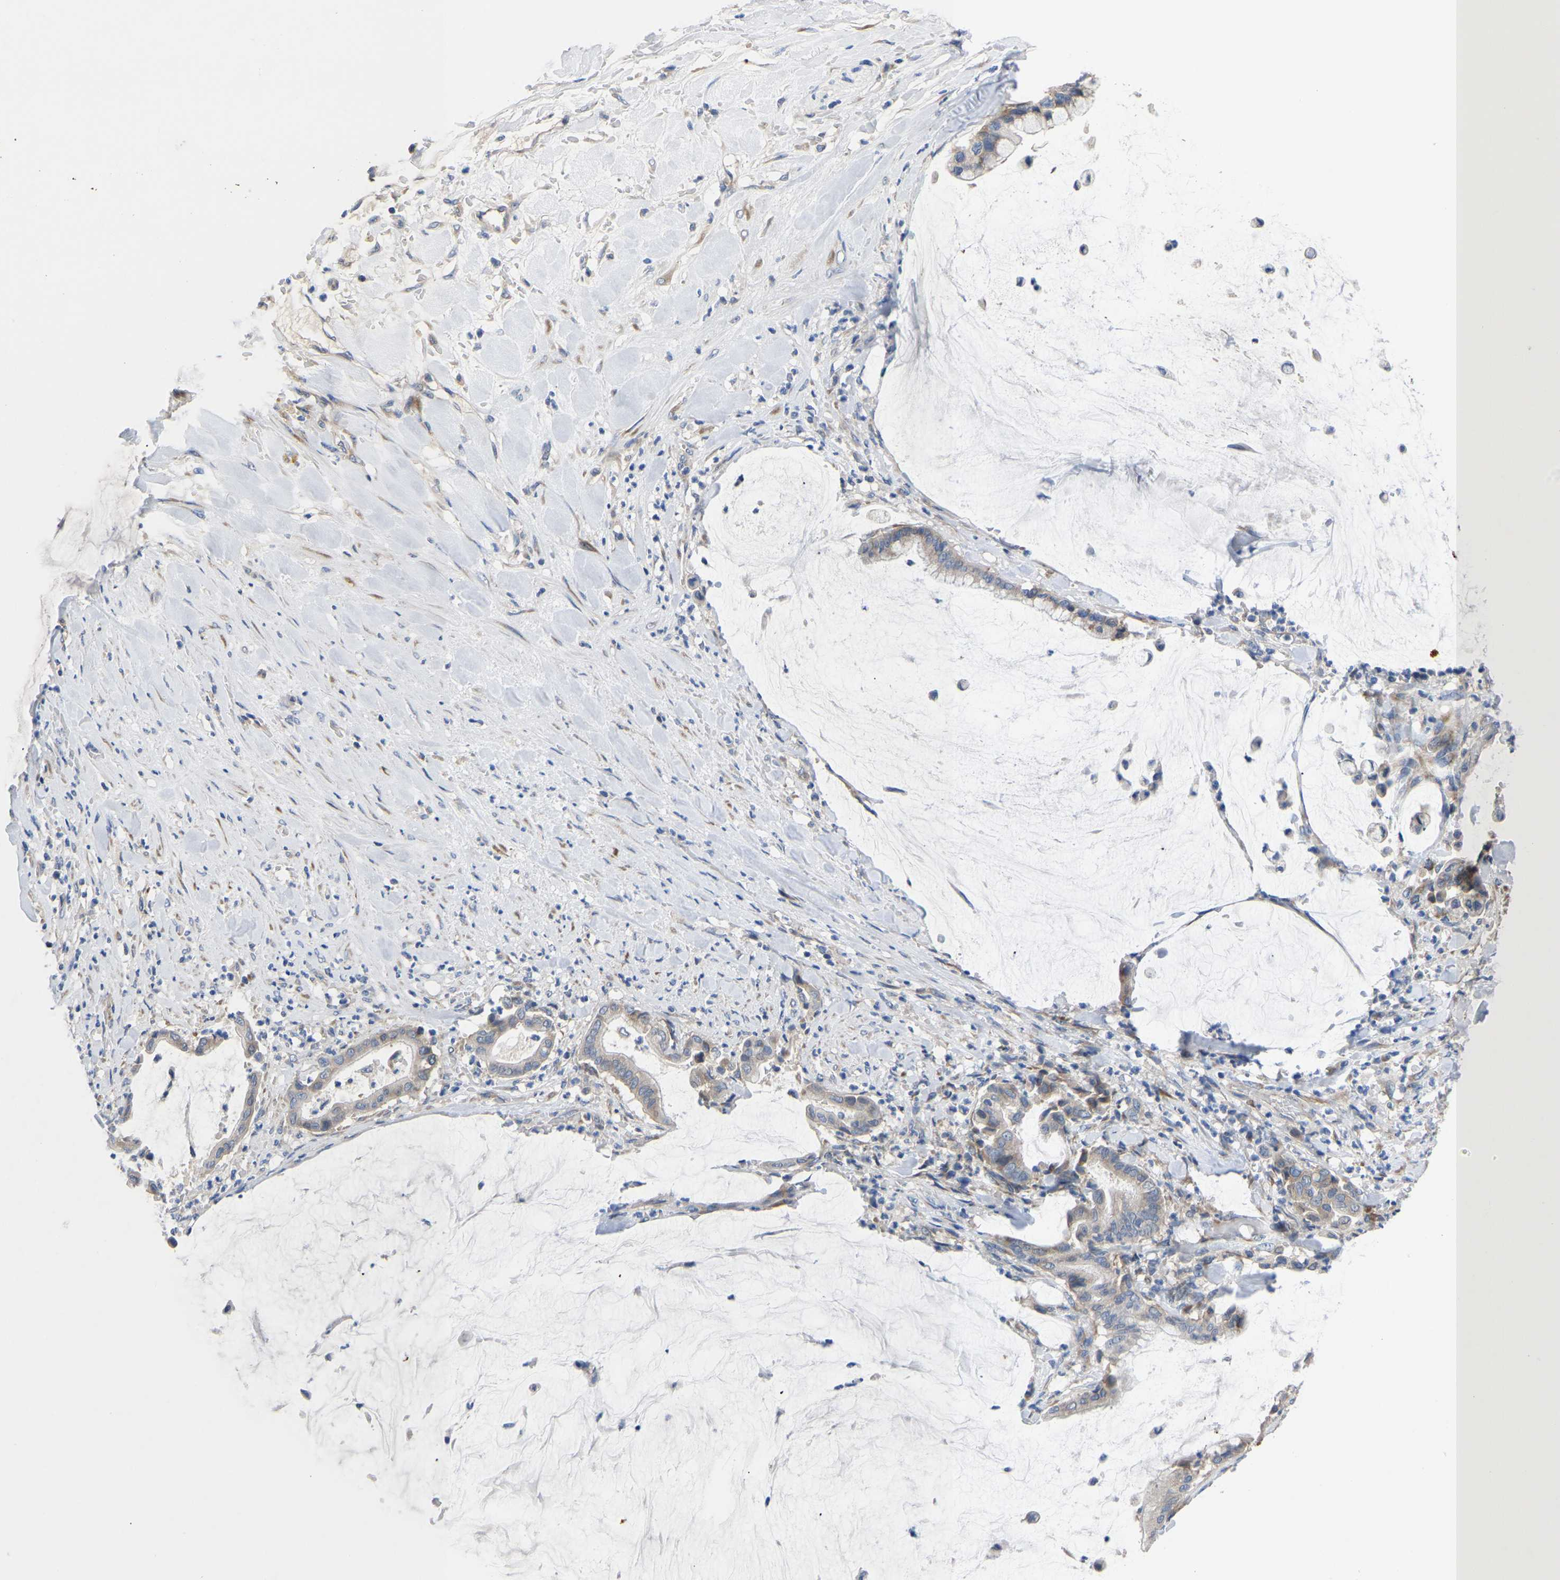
{"staining": {"intensity": "moderate", "quantity": "<25%", "location": "cytoplasmic/membranous"}, "tissue": "pancreatic cancer", "cell_type": "Tumor cells", "image_type": "cancer", "snomed": [{"axis": "morphology", "description": "Adenocarcinoma, NOS"}, {"axis": "topography", "description": "Pancreas"}], "caption": "A high-resolution image shows immunohistochemistry (IHC) staining of adenocarcinoma (pancreatic), which displays moderate cytoplasmic/membranous positivity in approximately <25% of tumor cells. (Brightfield microscopy of DAB IHC at high magnification).", "gene": "ABCA10", "patient": {"sex": "male", "age": 41}}